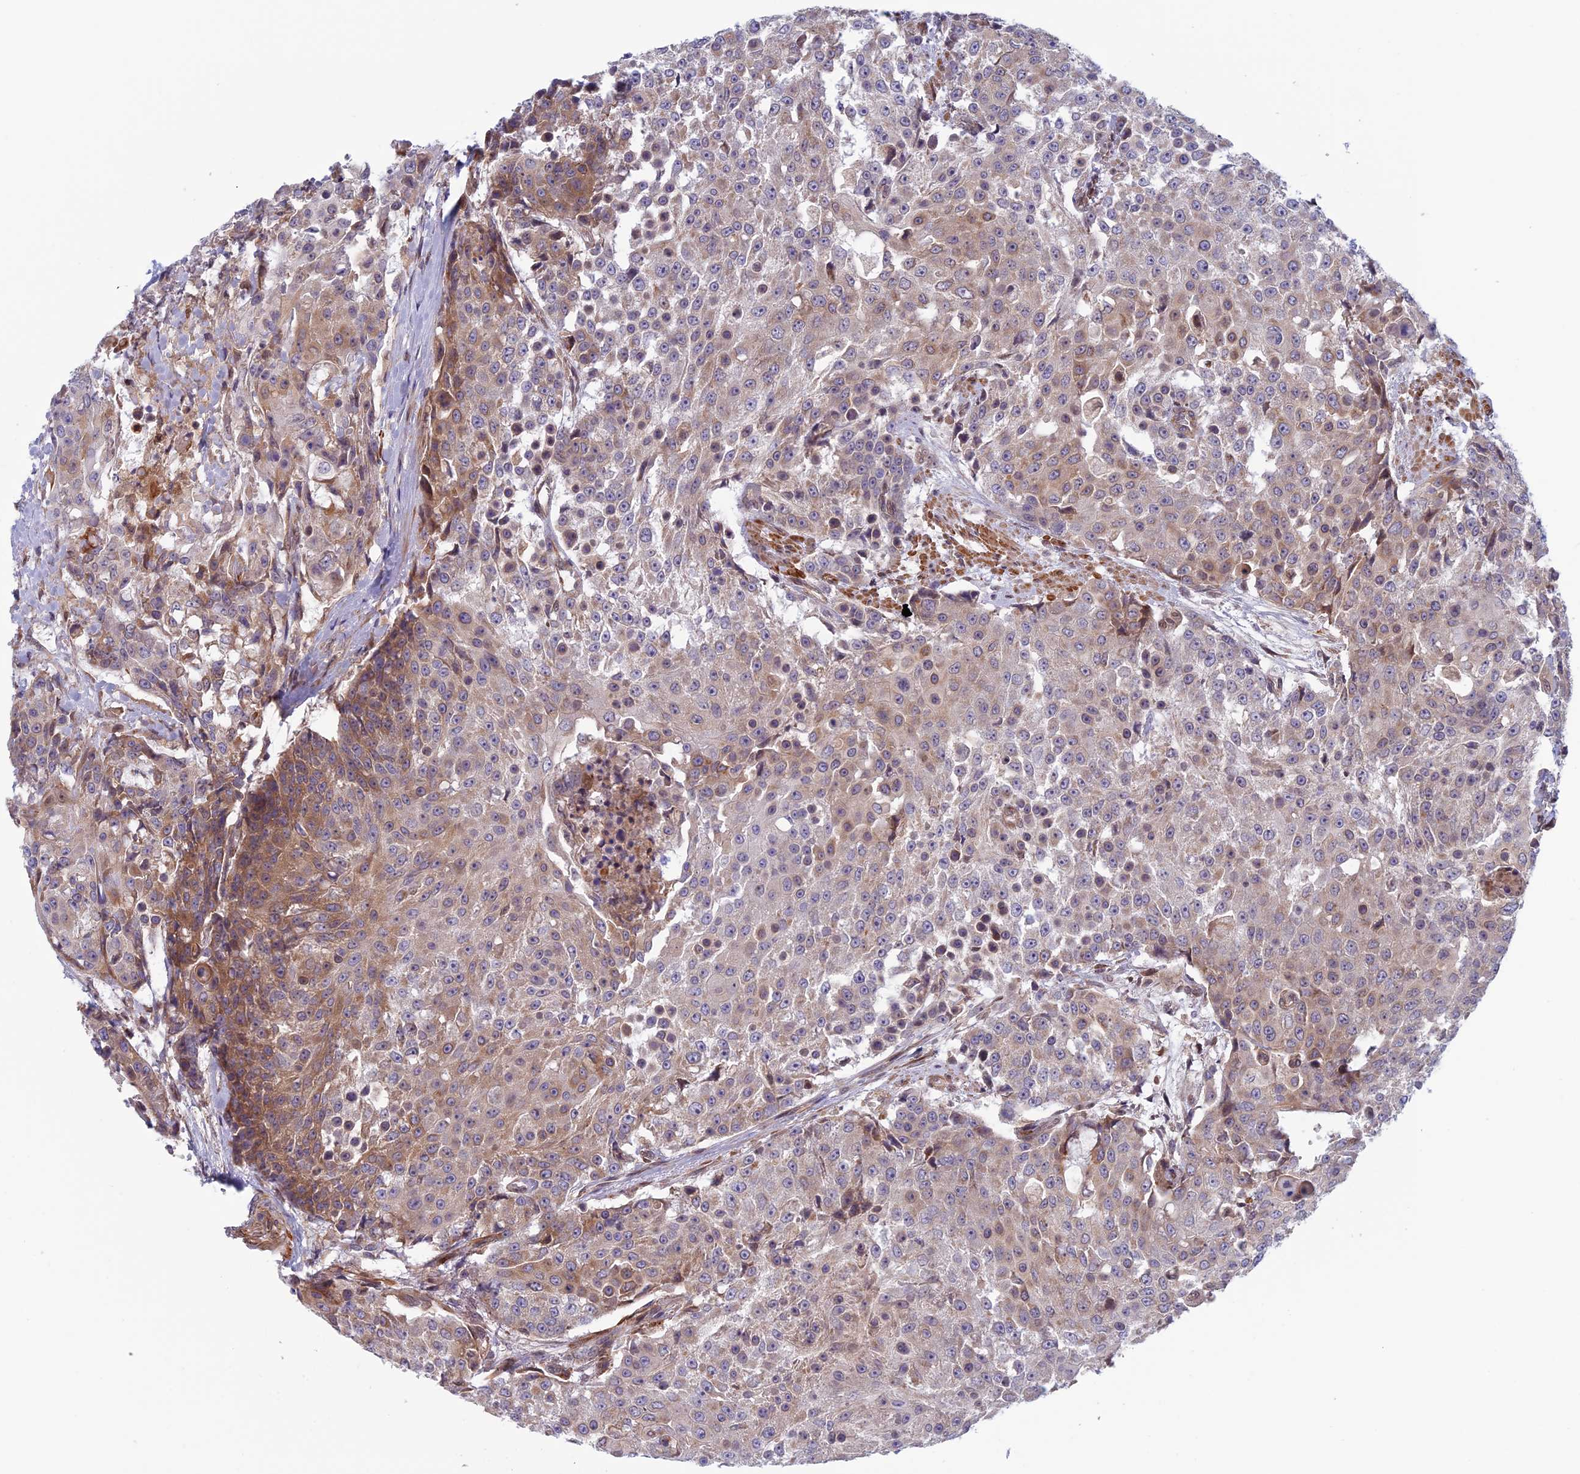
{"staining": {"intensity": "moderate", "quantity": "<25%", "location": "cytoplasmic/membranous"}, "tissue": "urothelial cancer", "cell_type": "Tumor cells", "image_type": "cancer", "snomed": [{"axis": "morphology", "description": "Urothelial carcinoma, High grade"}, {"axis": "topography", "description": "Urinary bladder"}], "caption": "Immunohistochemistry image of high-grade urothelial carcinoma stained for a protein (brown), which shows low levels of moderate cytoplasmic/membranous positivity in about <25% of tumor cells.", "gene": "FADS1", "patient": {"sex": "female", "age": 63}}